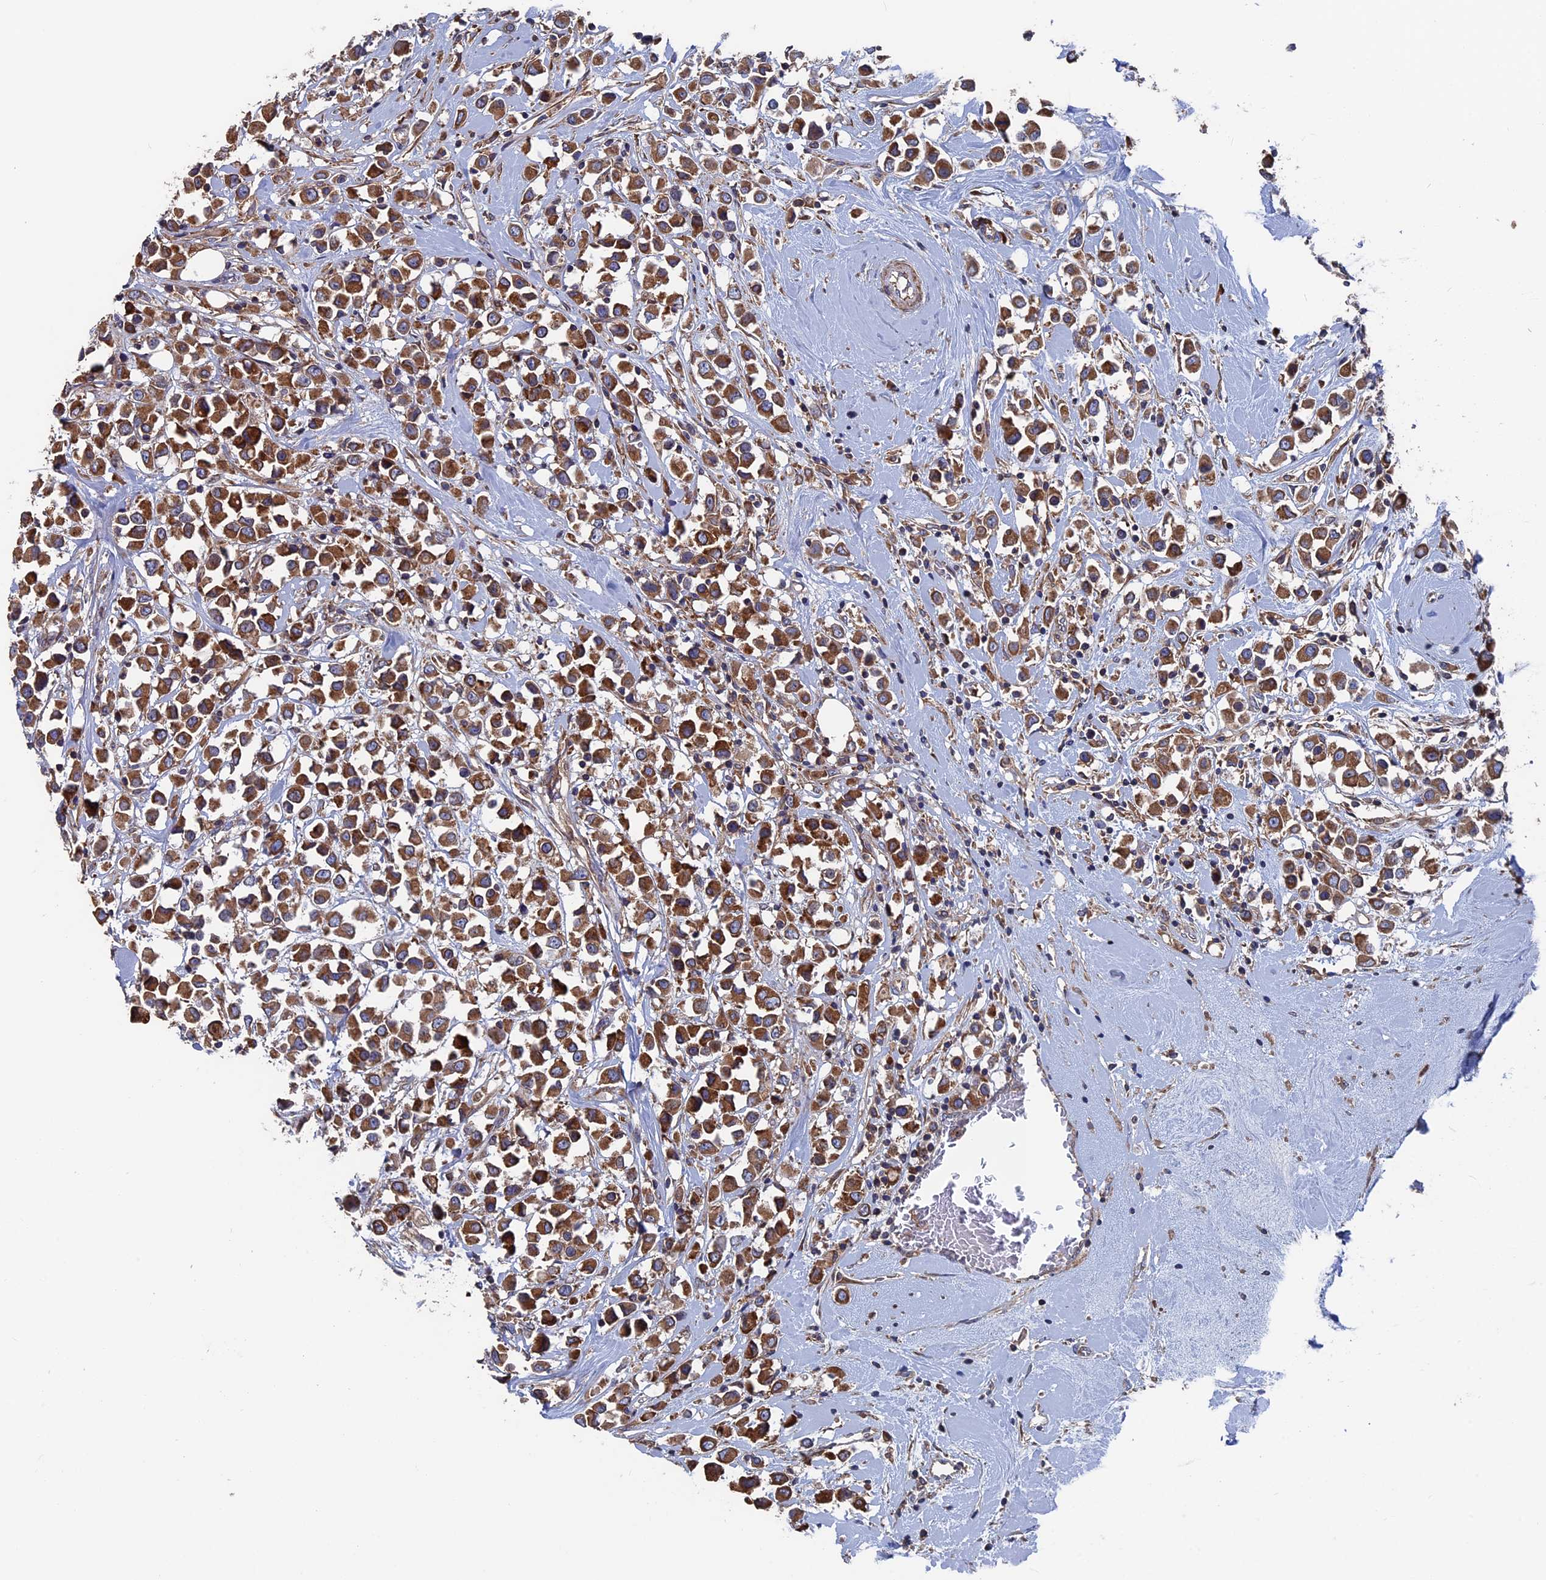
{"staining": {"intensity": "strong", "quantity": ">75%", "location": "cytoplasmic/membranous"}, "tissue": "breast cancer", "cell_type": "Tumor cells", "image_type": "cancer", "snomed": [{"axis": "morphology", "description": "Duct carcinoma"}, {"axis": "topography", "description": "Breast"}], "caption": "There is high levels of strong cytoplasmic/membranous expression in tumor cells of intraductal carcinoma (breast), as demonstrated by immunohistochemical staining (brown color).", "gene": "DNAJC3", "patient": {"sex": "female", "age": 61}}